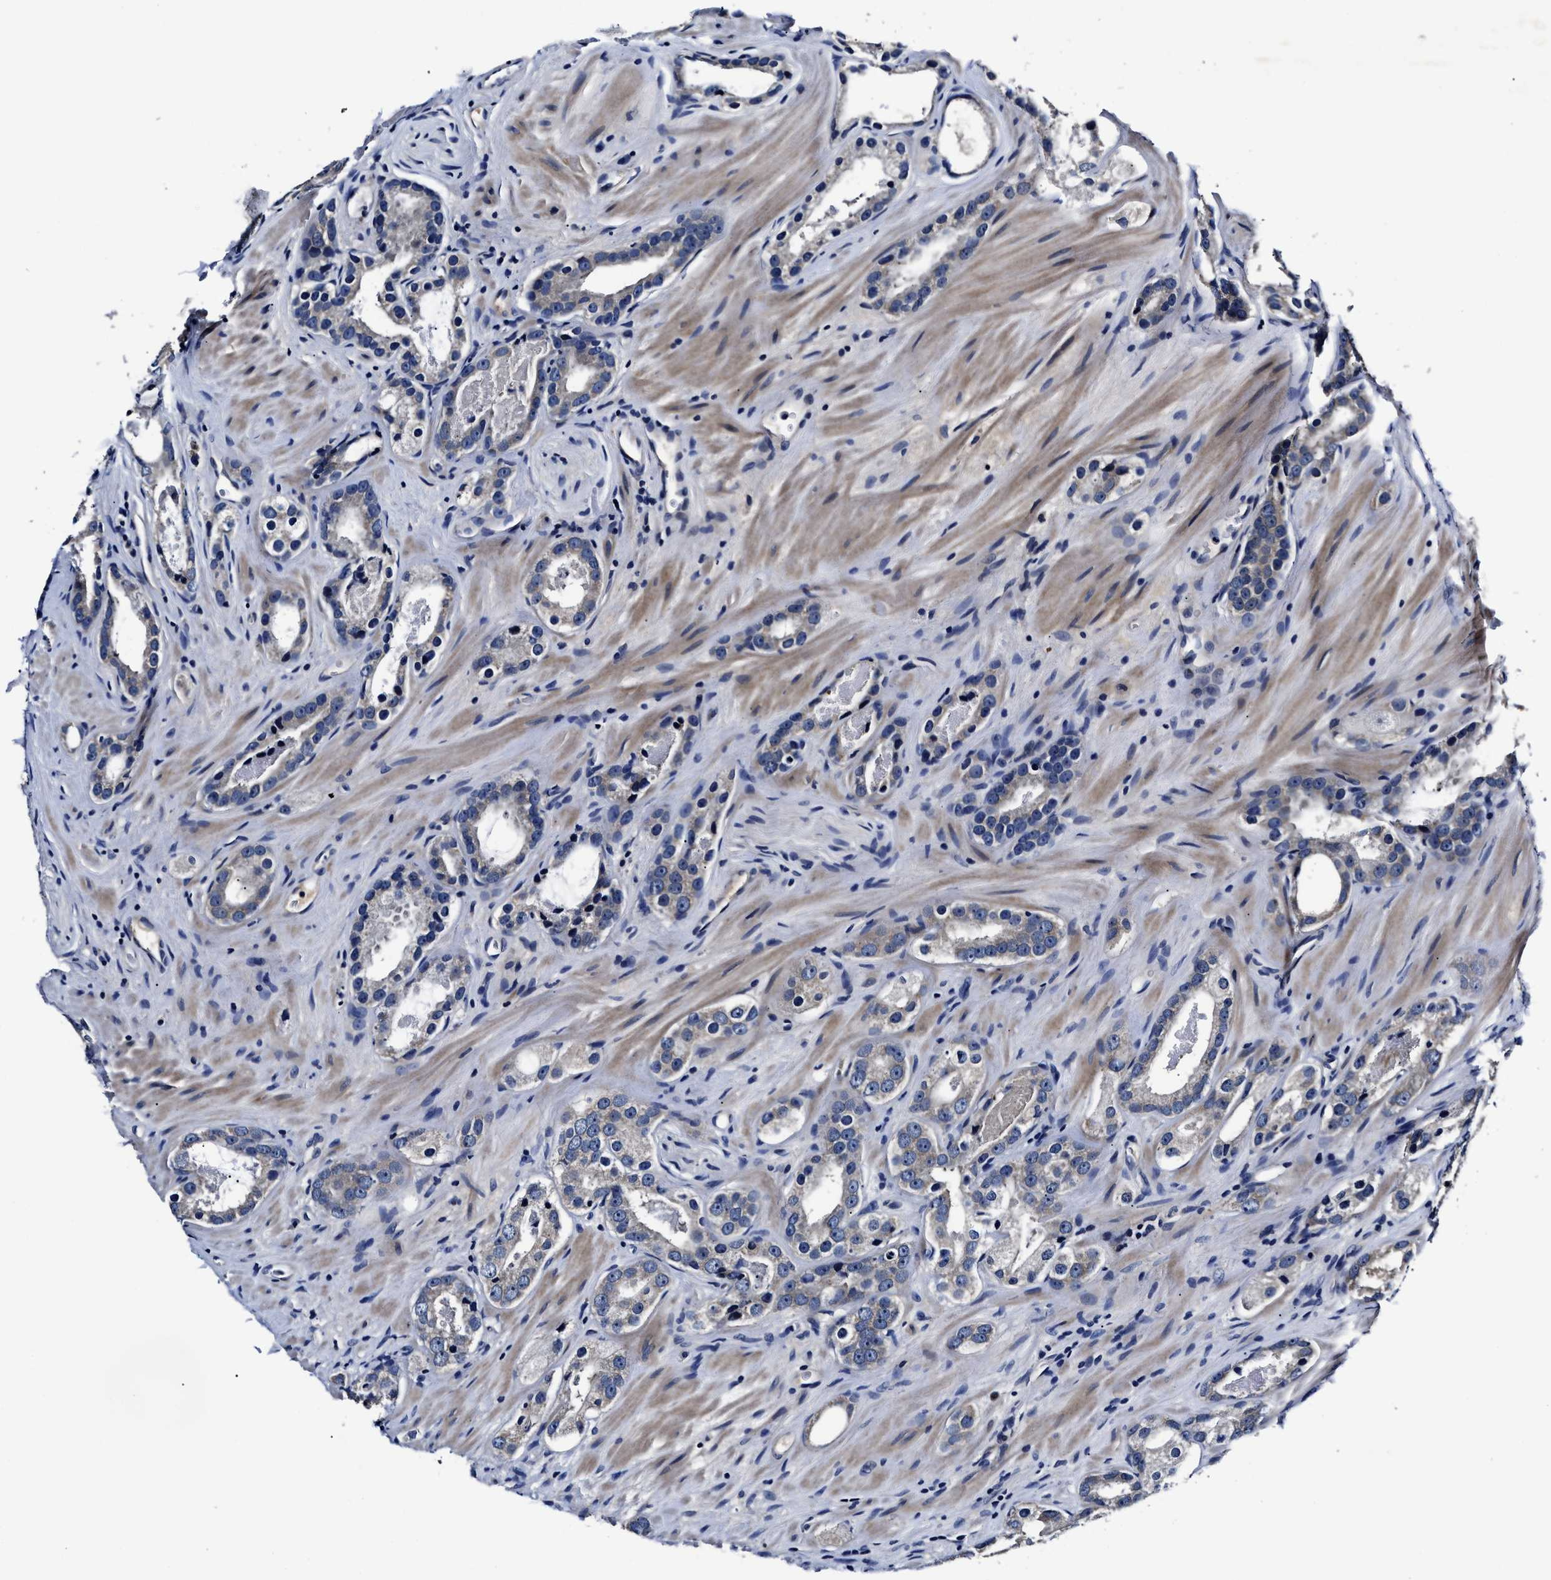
{"staining": {"intensity": "negative", "quantity": "none", "location": "none"}, "tissue": "prostate cancer", "cell_type": "Tumor cells", "image_type": "cancer", "snomed": [{"axis": "morphology", "description": "Adenocarcinoma, High grade"}, {"axis": "topography", "description": "Prostate"}], "caption": "Prostate cancer was stained to show a protein in brown. There is no significant staining in tumor cells.", "gene": "OLFML2A", "patient": {"sex": "male", "age": 63}}